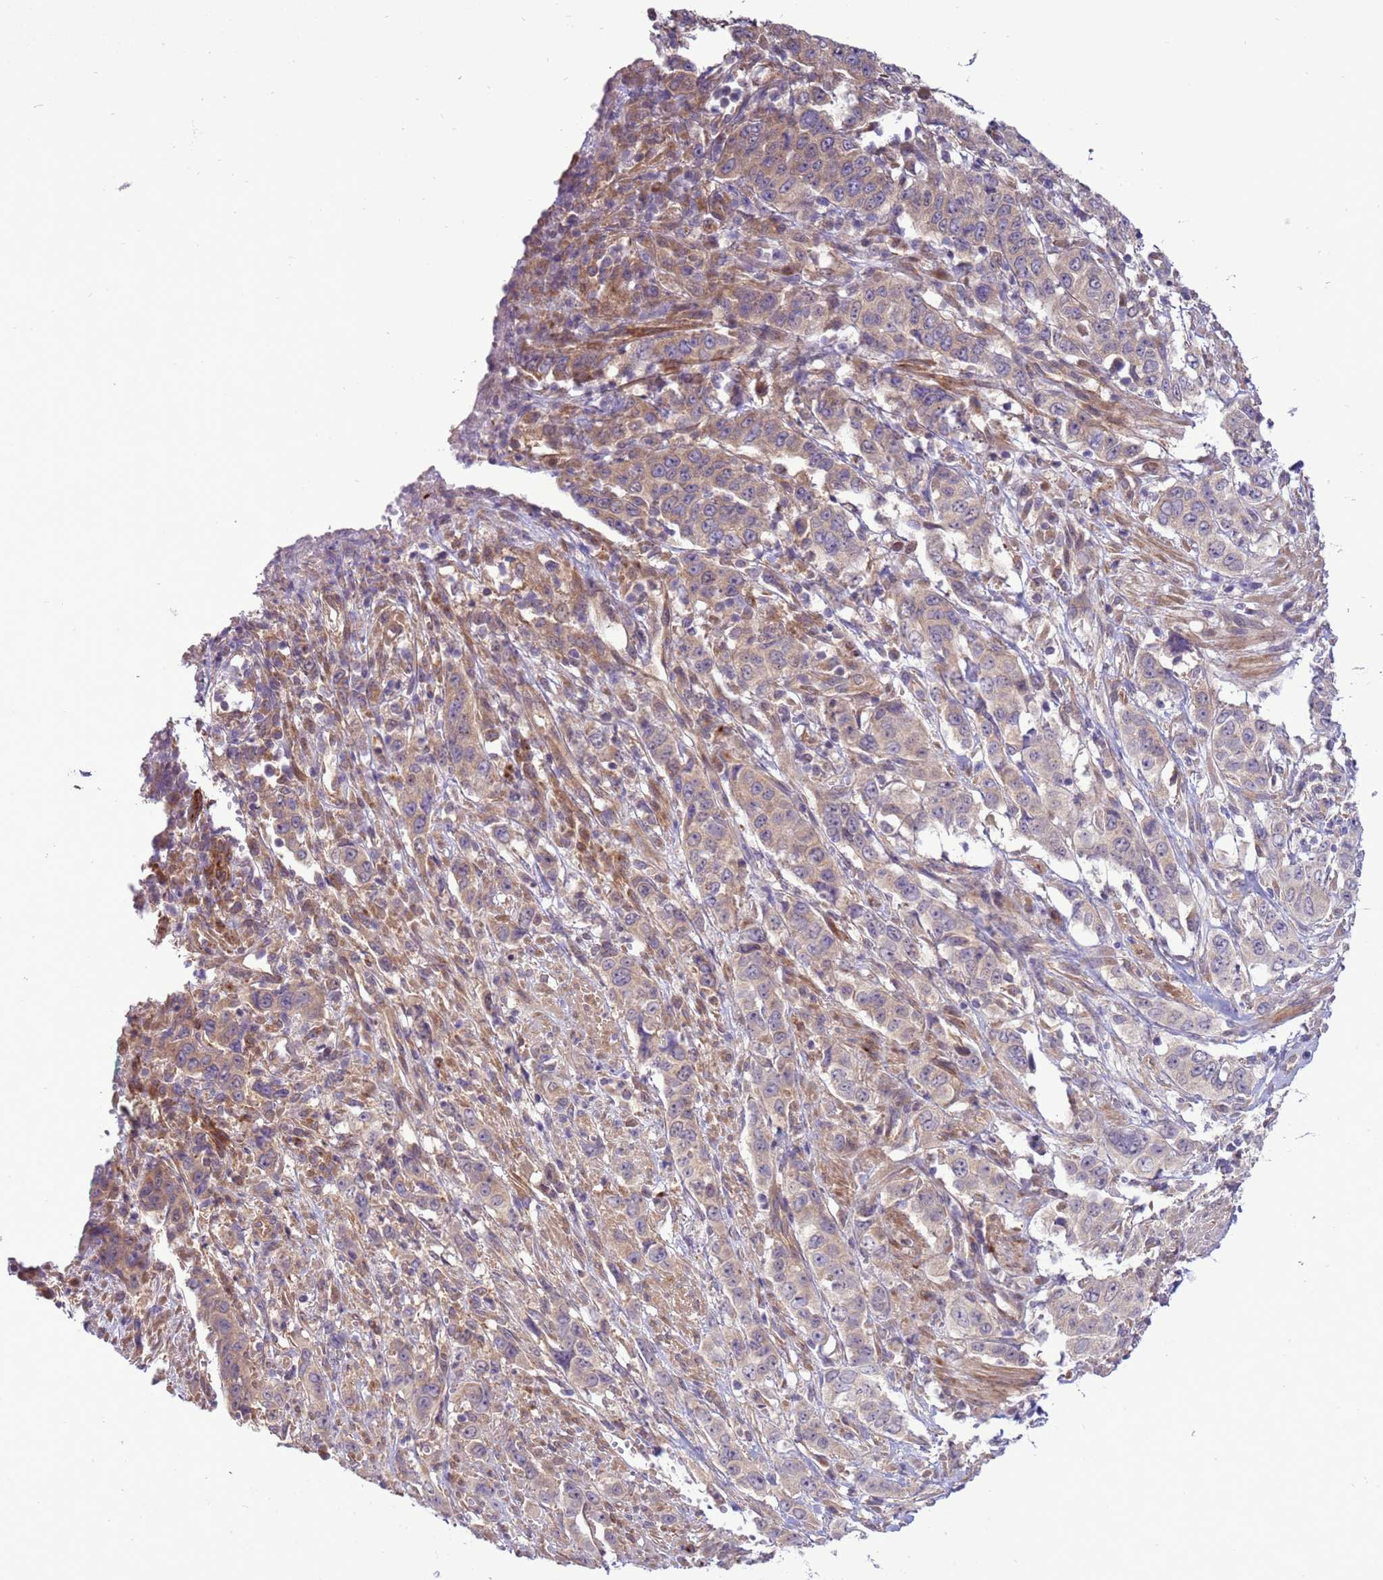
{"staining": {"intensity": "weak", "quantity": "25%-75%", "location": "cytoplasmic/membranous"}, "tissue": "stomach cancer", "cell_type": "Tumor cells", "image_type": "cancer", "snomed": [{"axis": "morphology", "description": "Adenocarcinoma, NOS"}, {"axis": "topography", "description": "Stomach, upper"}], "caption": "Approximately 25%-75% of tumor cells in human stomach adenocarcinoma exhibit weak cytoplasmic/membranous protein staining as visualized by brown immunohistochemical staining.", "gene": "SCARA3", "patient": {"sex": "male", "age": 62}}